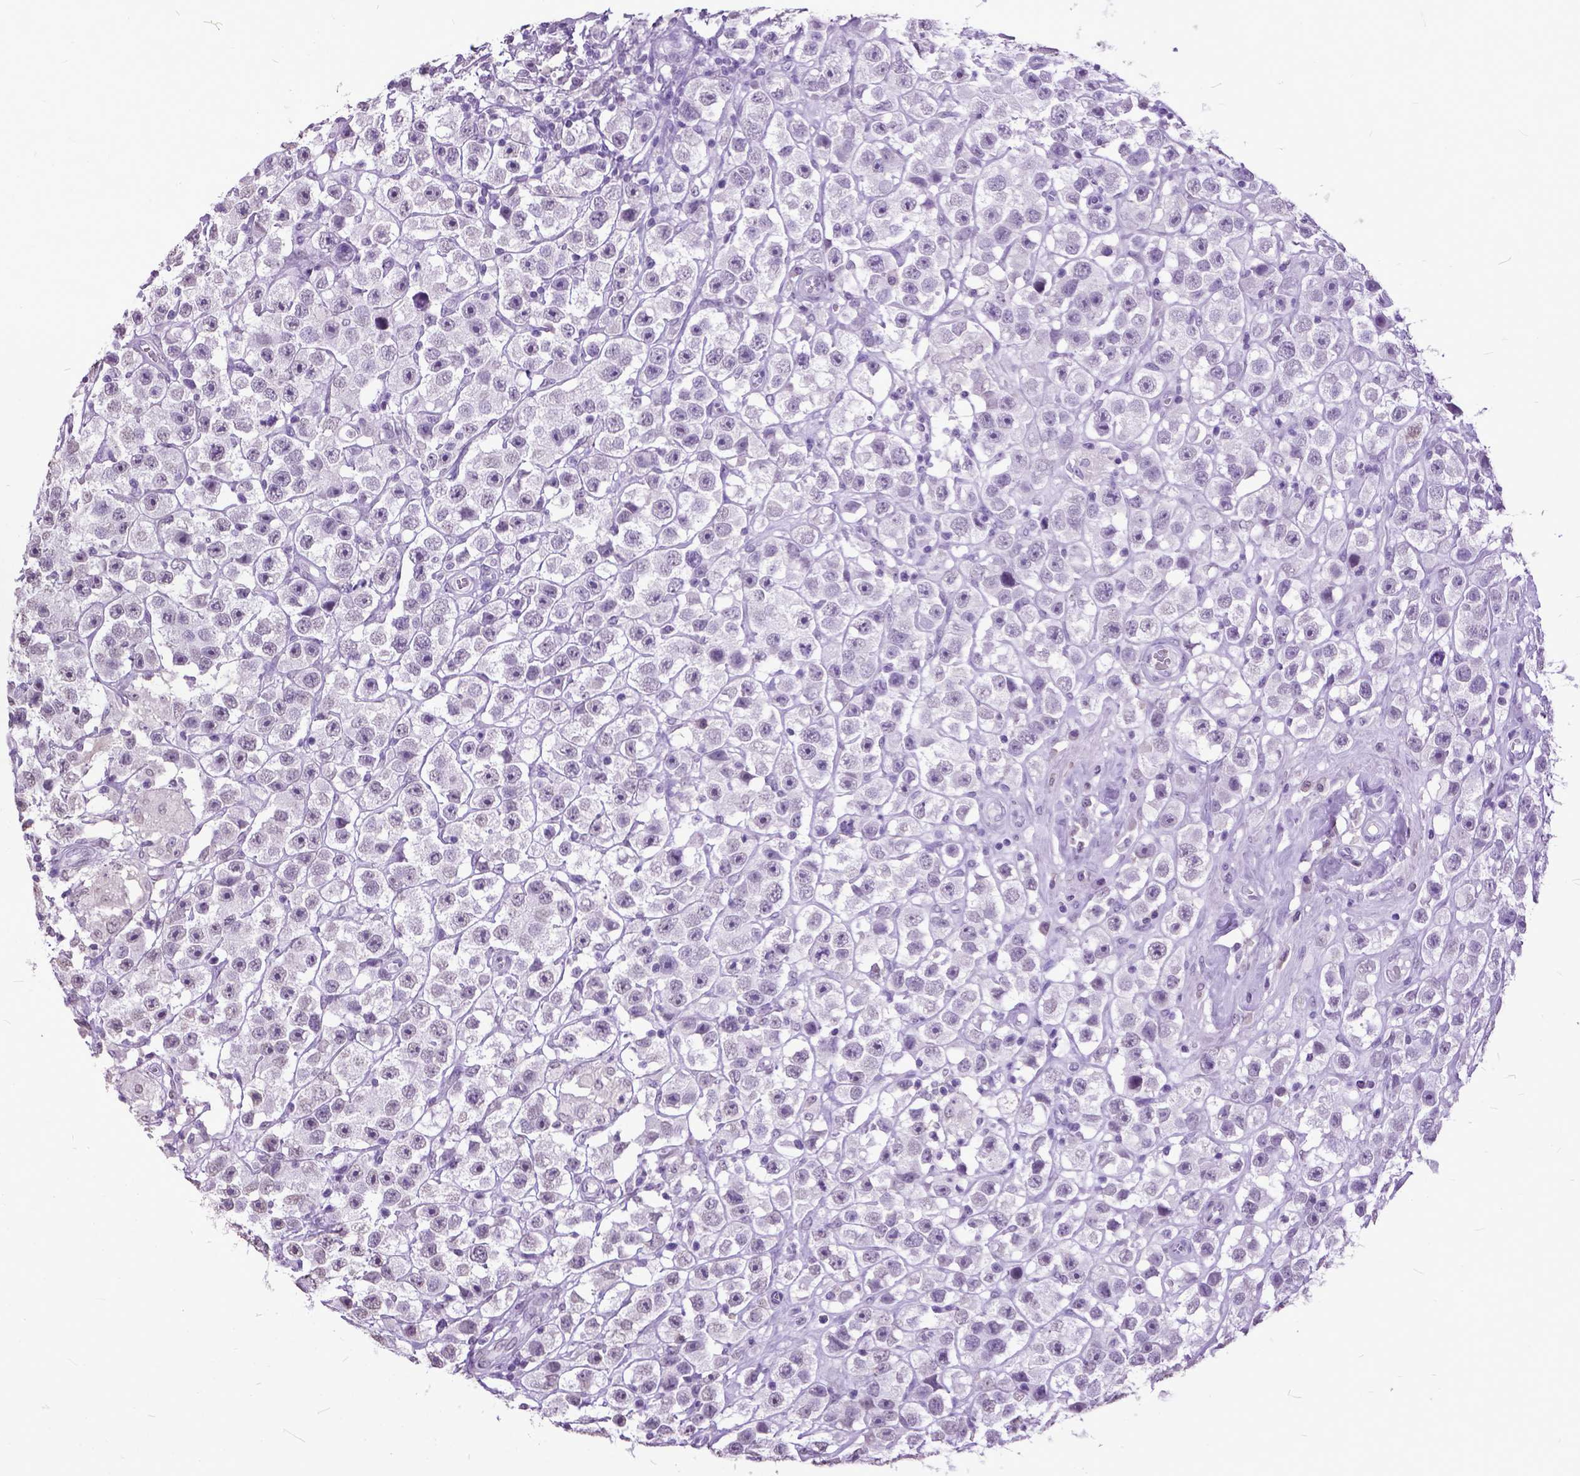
{"staining": {"intensity": "negative", "quantity": "none", "location": "none"}, "tissue": "testis cancer", "cell_type": "Tumor cells", "image_type": "cancer", "snomed": [{"axis": "morphology", "description": "Seminoma, NOS"}, {"axis": "topography", "description": "Testis"}], "caption": "Protein analysis of seminoma (testis) exhibits no significant expression in tumor cells. (Stains: DAB immunohistochemistry (IHC) with hematoxylin counter stain, Microscopy: brightfield microscopy at high magnification).", "gene": "MARCHF10", "patient": {"sex": "male", "age": 45}}